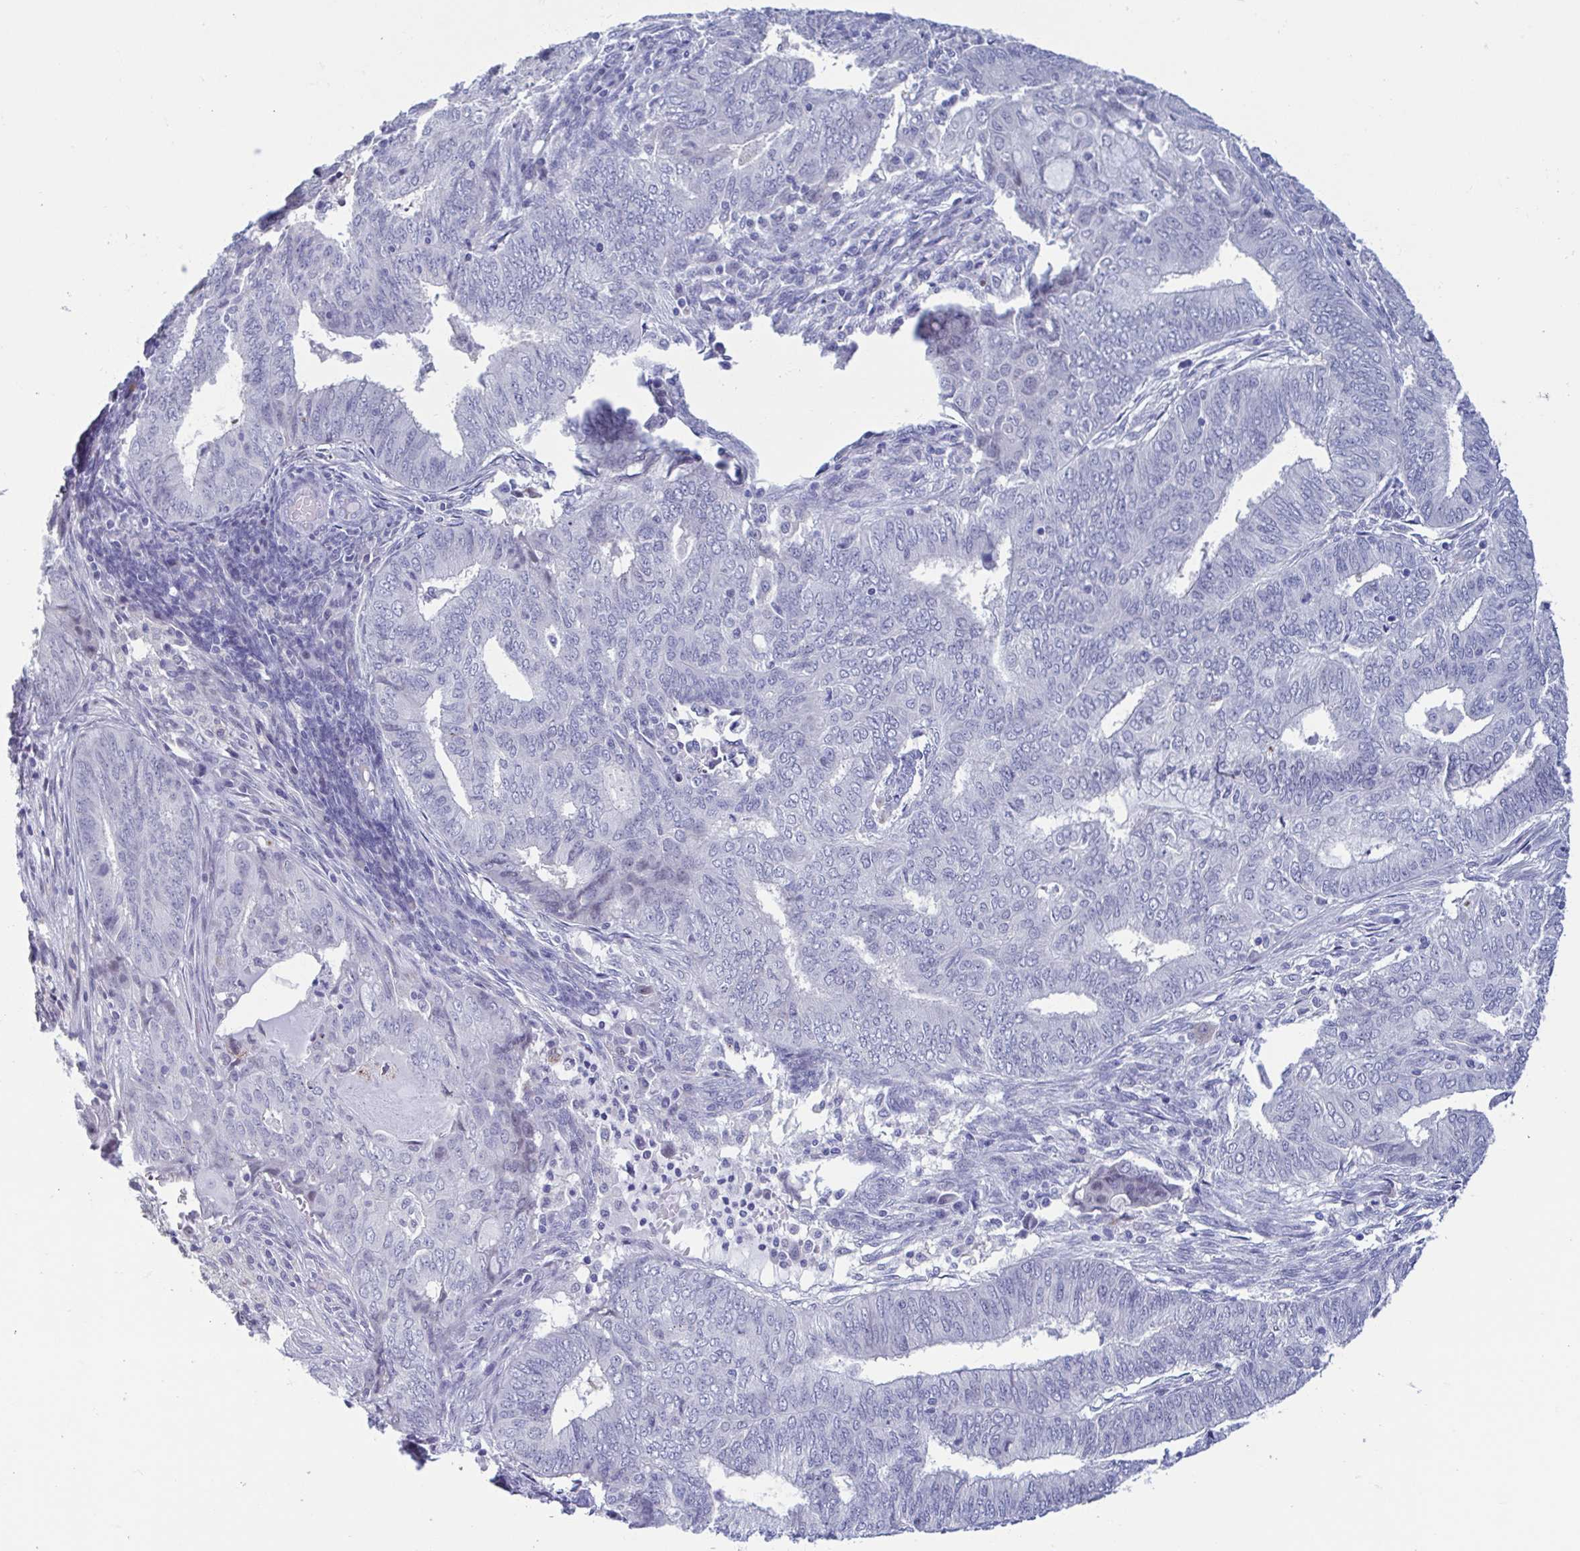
{"staining": {"intensity": "negative", "quantity": "none", "location": "none"}, "tissue": "endometrial cancer", "cell_type": "Tumor cells", "image_type": "cancer", "snomed": [{"axis": "morphology", "description": "Adenocarcinoma, NOS"}, {"axis": "topography", "description": "Endometrium"}], "caption": "An immunohistochemistry (IHC) micrograph of endometrial cancer is shown. There is no staining in tumor cells of endometrial cancer. (Brightfield microscopy of DAB (3,3'-diaminobenzidine) immunohistochemistry at high magnification).", "gene": "PERM1", "patient": {"sex": "female", "age": 62}}